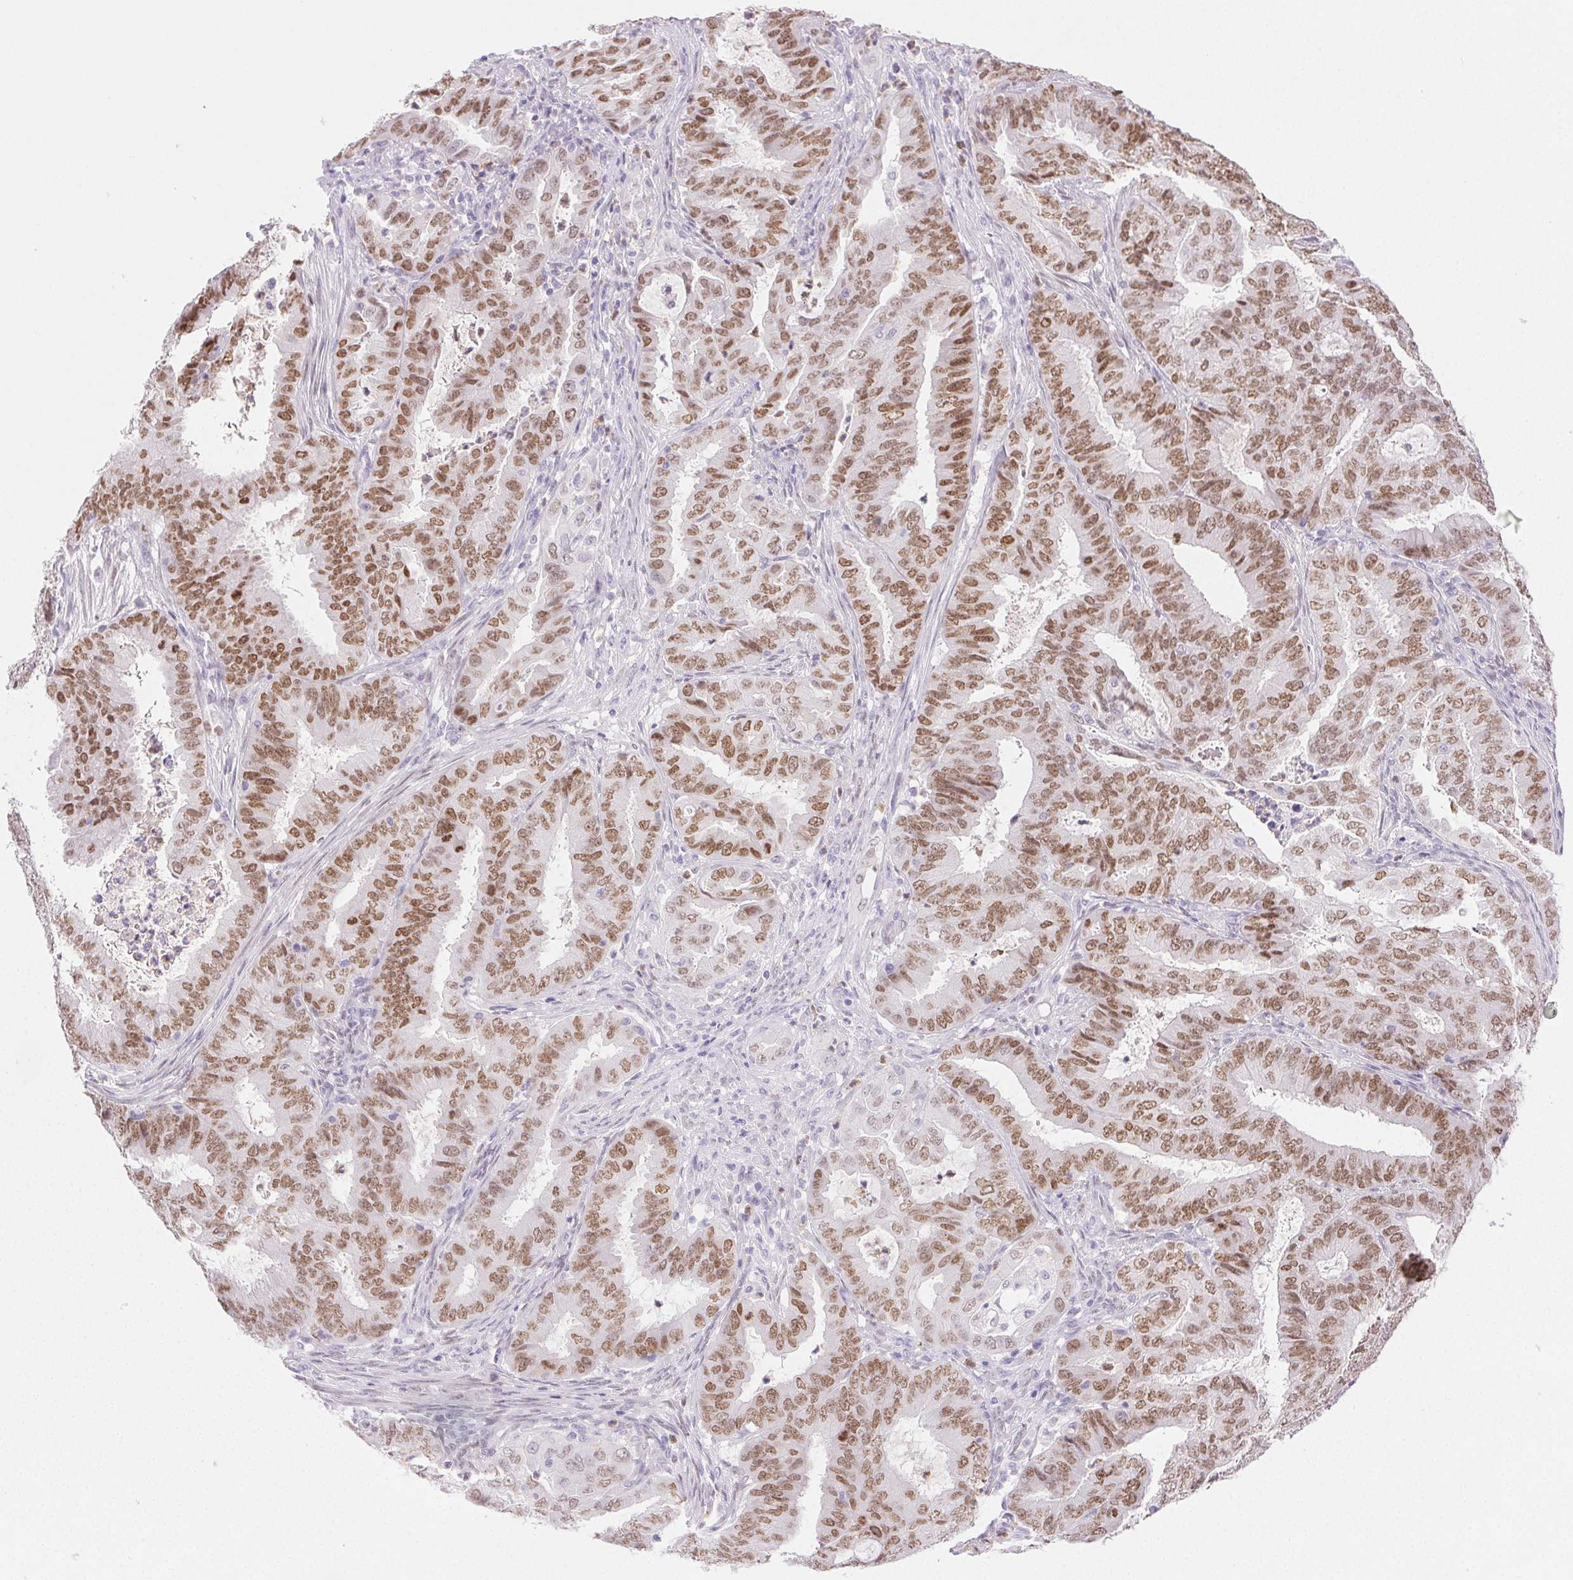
{"staining": {"intensity": "moderate", "quantity": ">75%", "location": "nuclear"}, "tissue": "endometrial cancer", "cell_type": "Tumor cells", "image_type": "cancer", "snomed": [{"axis": "morphology", "description": "Adenocarcinoma, NOS"}, {"axis": "topography", "description": "Endometrium"}], "caption": "Immunohistochemistry (IHC) photomicrograph of endometrial adenocarcinoma stained for a protein (brown), which demonstrates medium levels of moderate nuclear staining in about >75% of tumor cells.", "gene": "EMX2", "patient": {"sex": "female", "age": 51}}